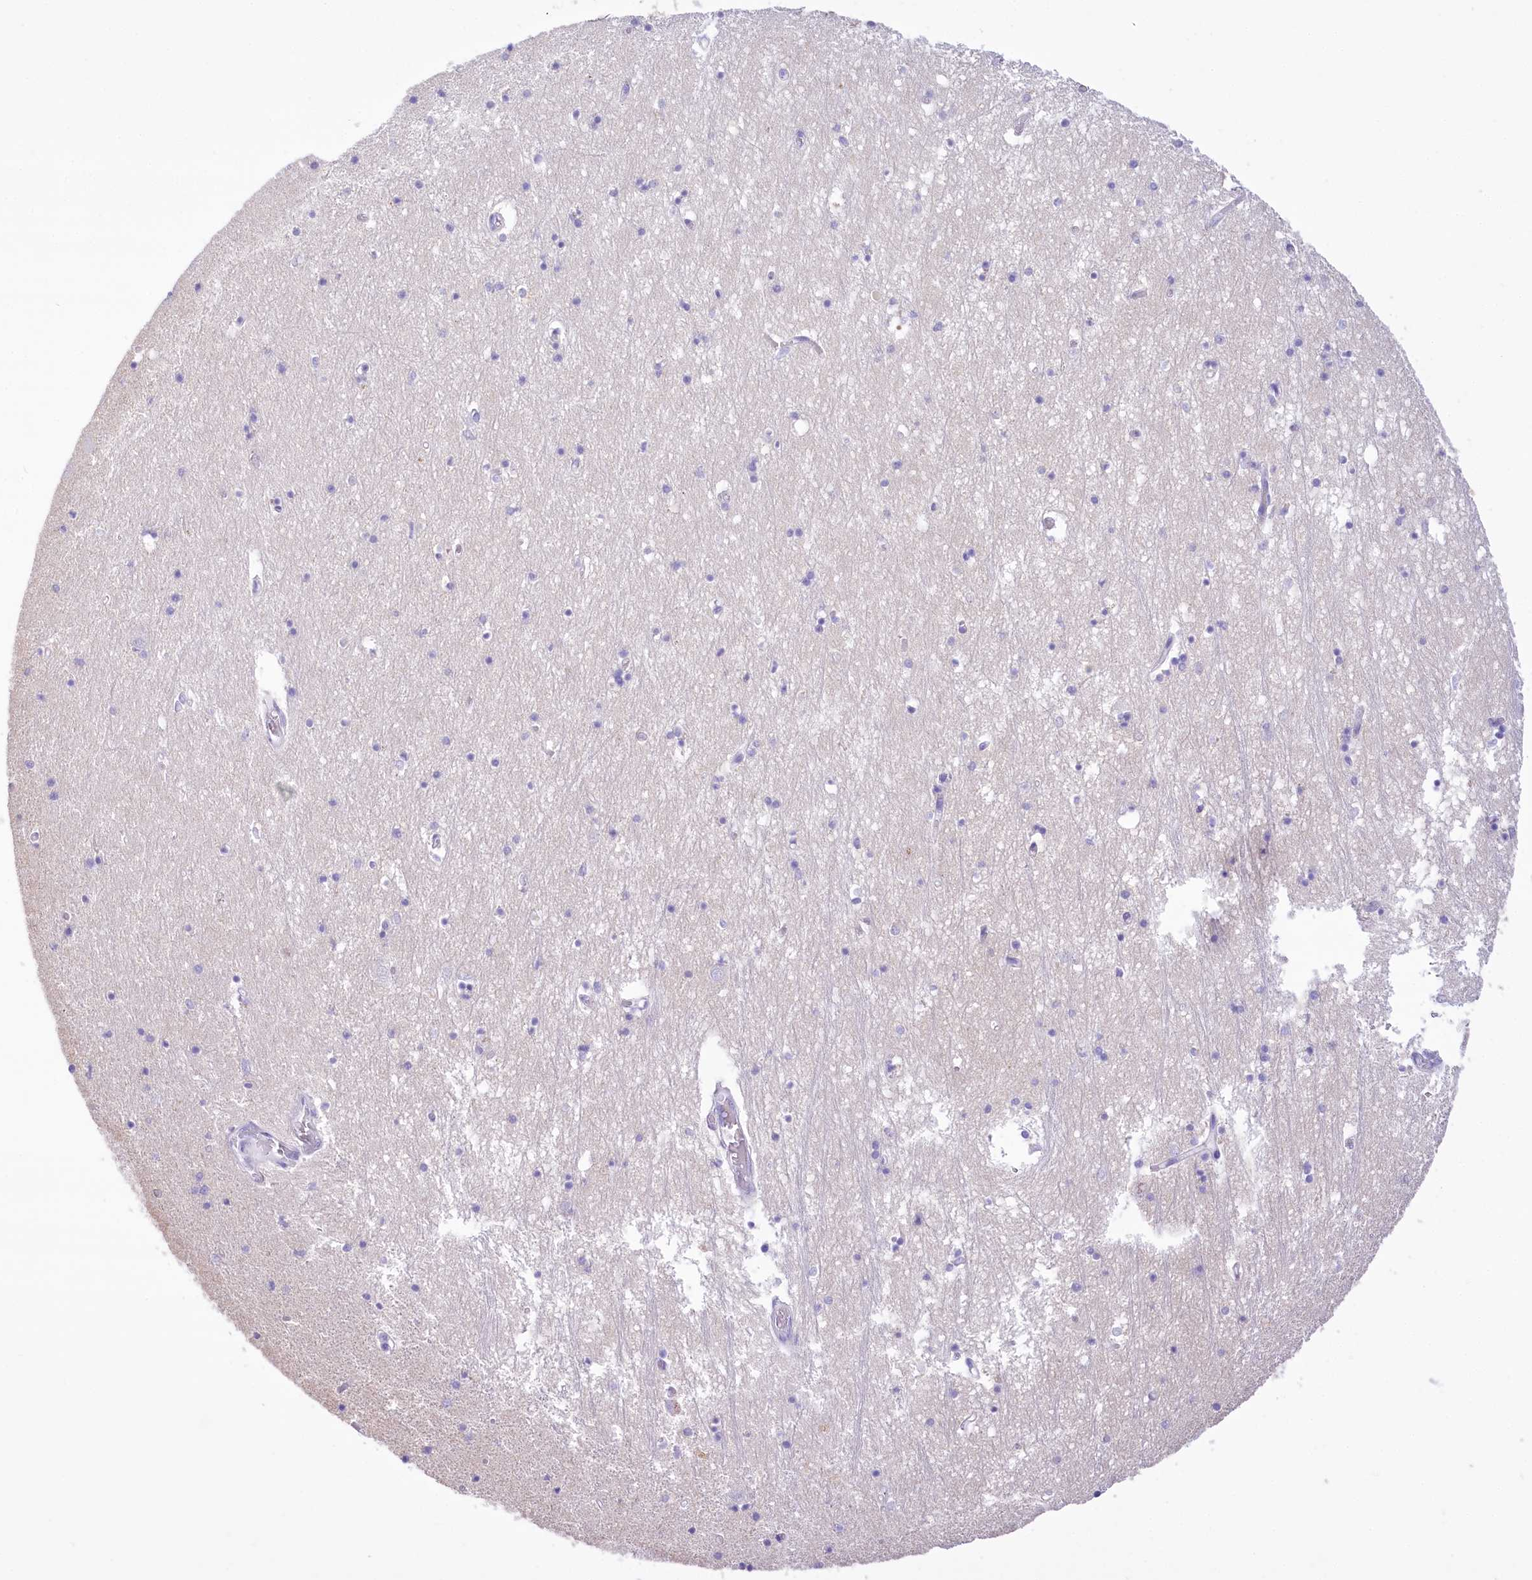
{"staining": {"intensity": "negative", "quantity": "none", "location": "none"}, "tissue": "hippocampus", "cell_type": "Glial cells", "image_type": "normal", "snomed": [{"axis": "morphology", "description": "Normal tissue, NOS"}, {"axis": "topography", "description": "Hippocampus"}], "caption": "The histopathology image reveals no significant expression in glial cells of hippocampus.", "gene": "PBLD", "patient": {"sex": "male", "age": 70}}